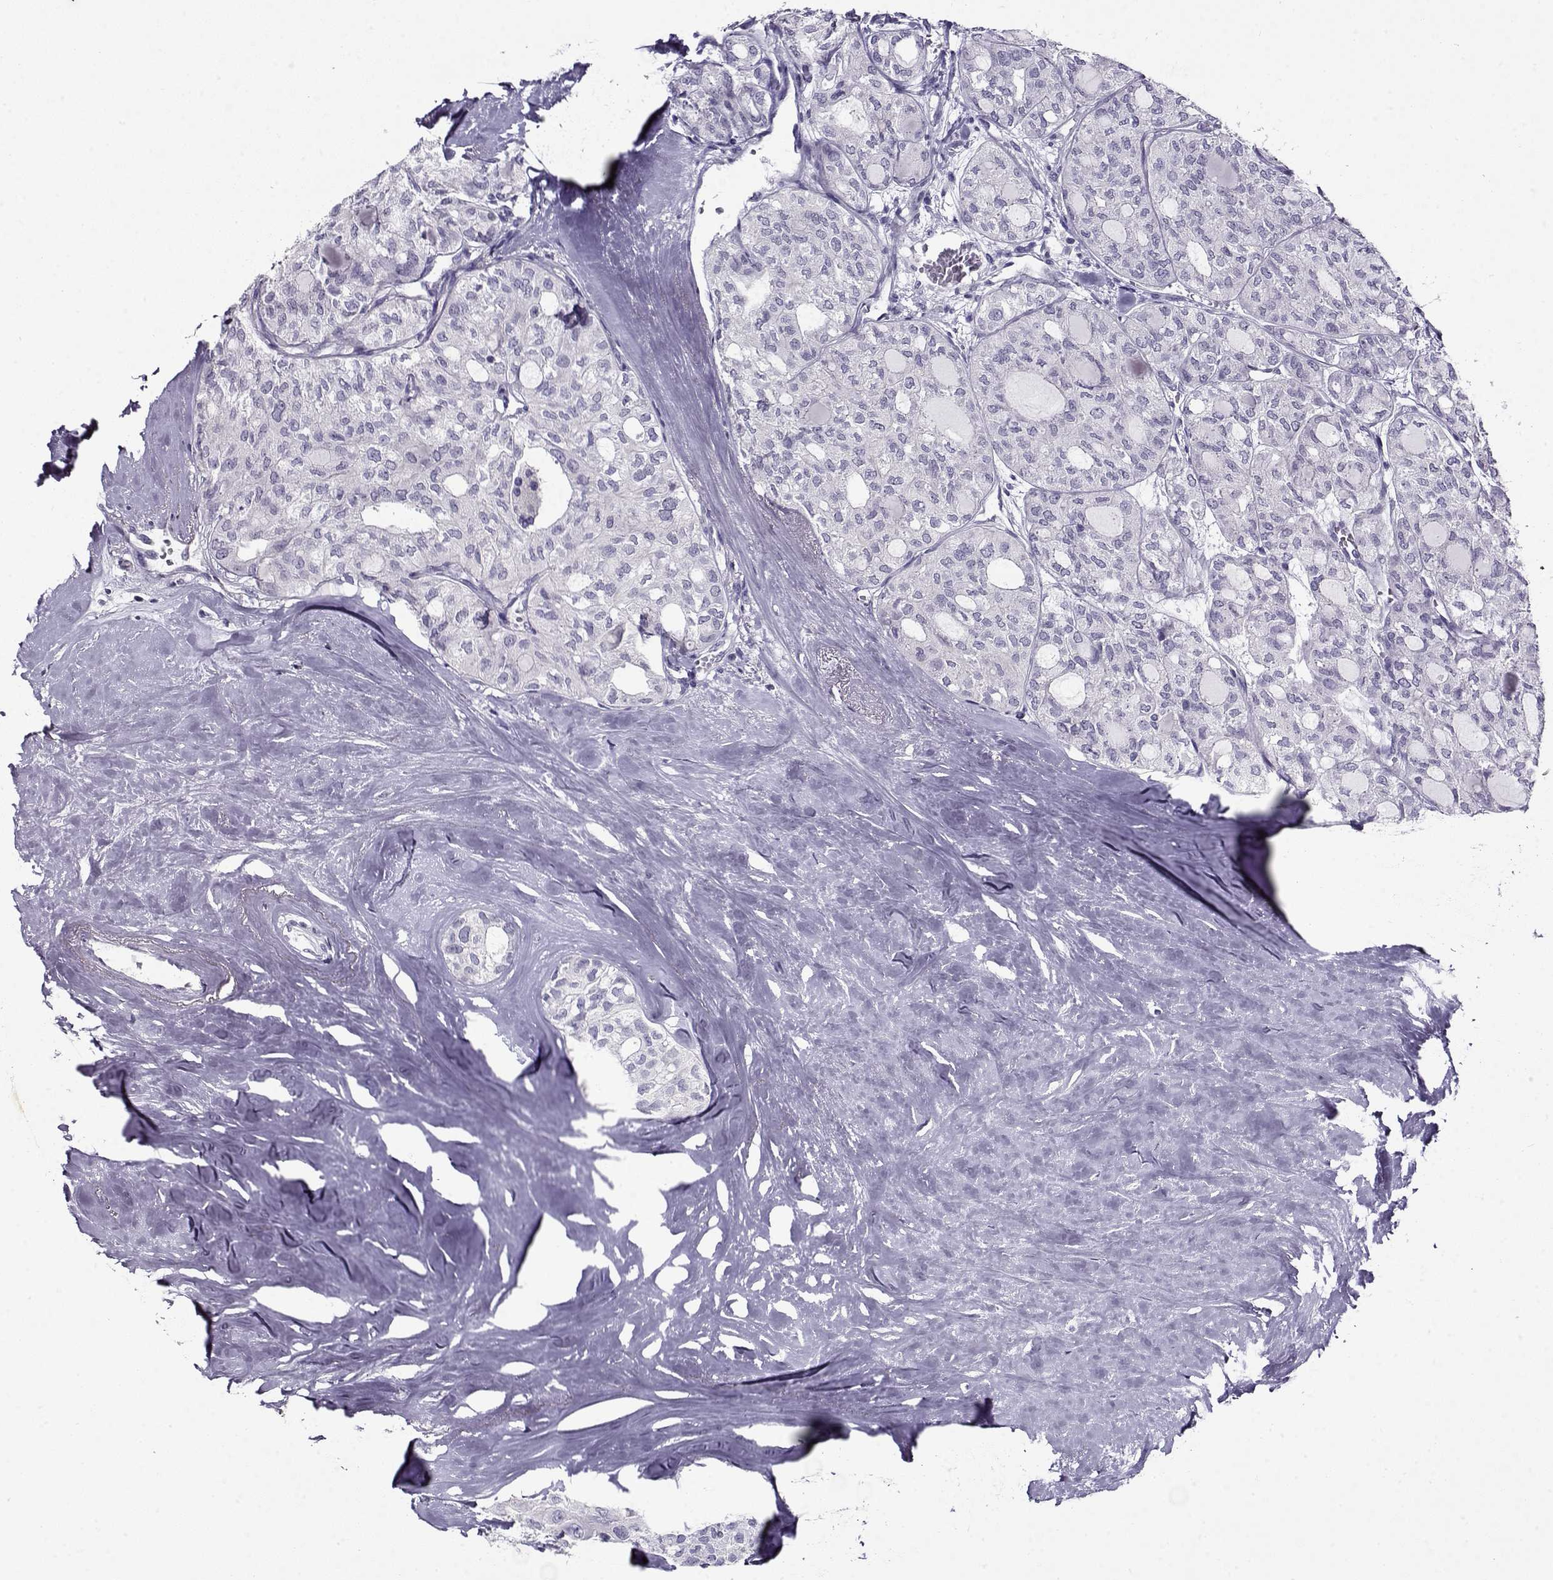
{"staining": {"intensity": "negative", "quantity": "none", "location": "none"}, "tissue": "thyroid cancer", "cell_type": "Tumor cells", "image_type": "cancer", "snomed": [{"axis": "morphology", "description": "Follicular adenoma carcinoma, NOS"}, {"axis": "topography", "description": "Thyroid gland"}], "caption": "High magnification brightfield microscopy of follicular adenoma carcinoma (thyroid) stained with DAB (3,3'-diaminobenzidine) (brown) and counterstained with hematoxylin (blue): tumor cells show no significant expression.", "gene": "FEZF1", "patient": {"sex": "male", "age": 75}}